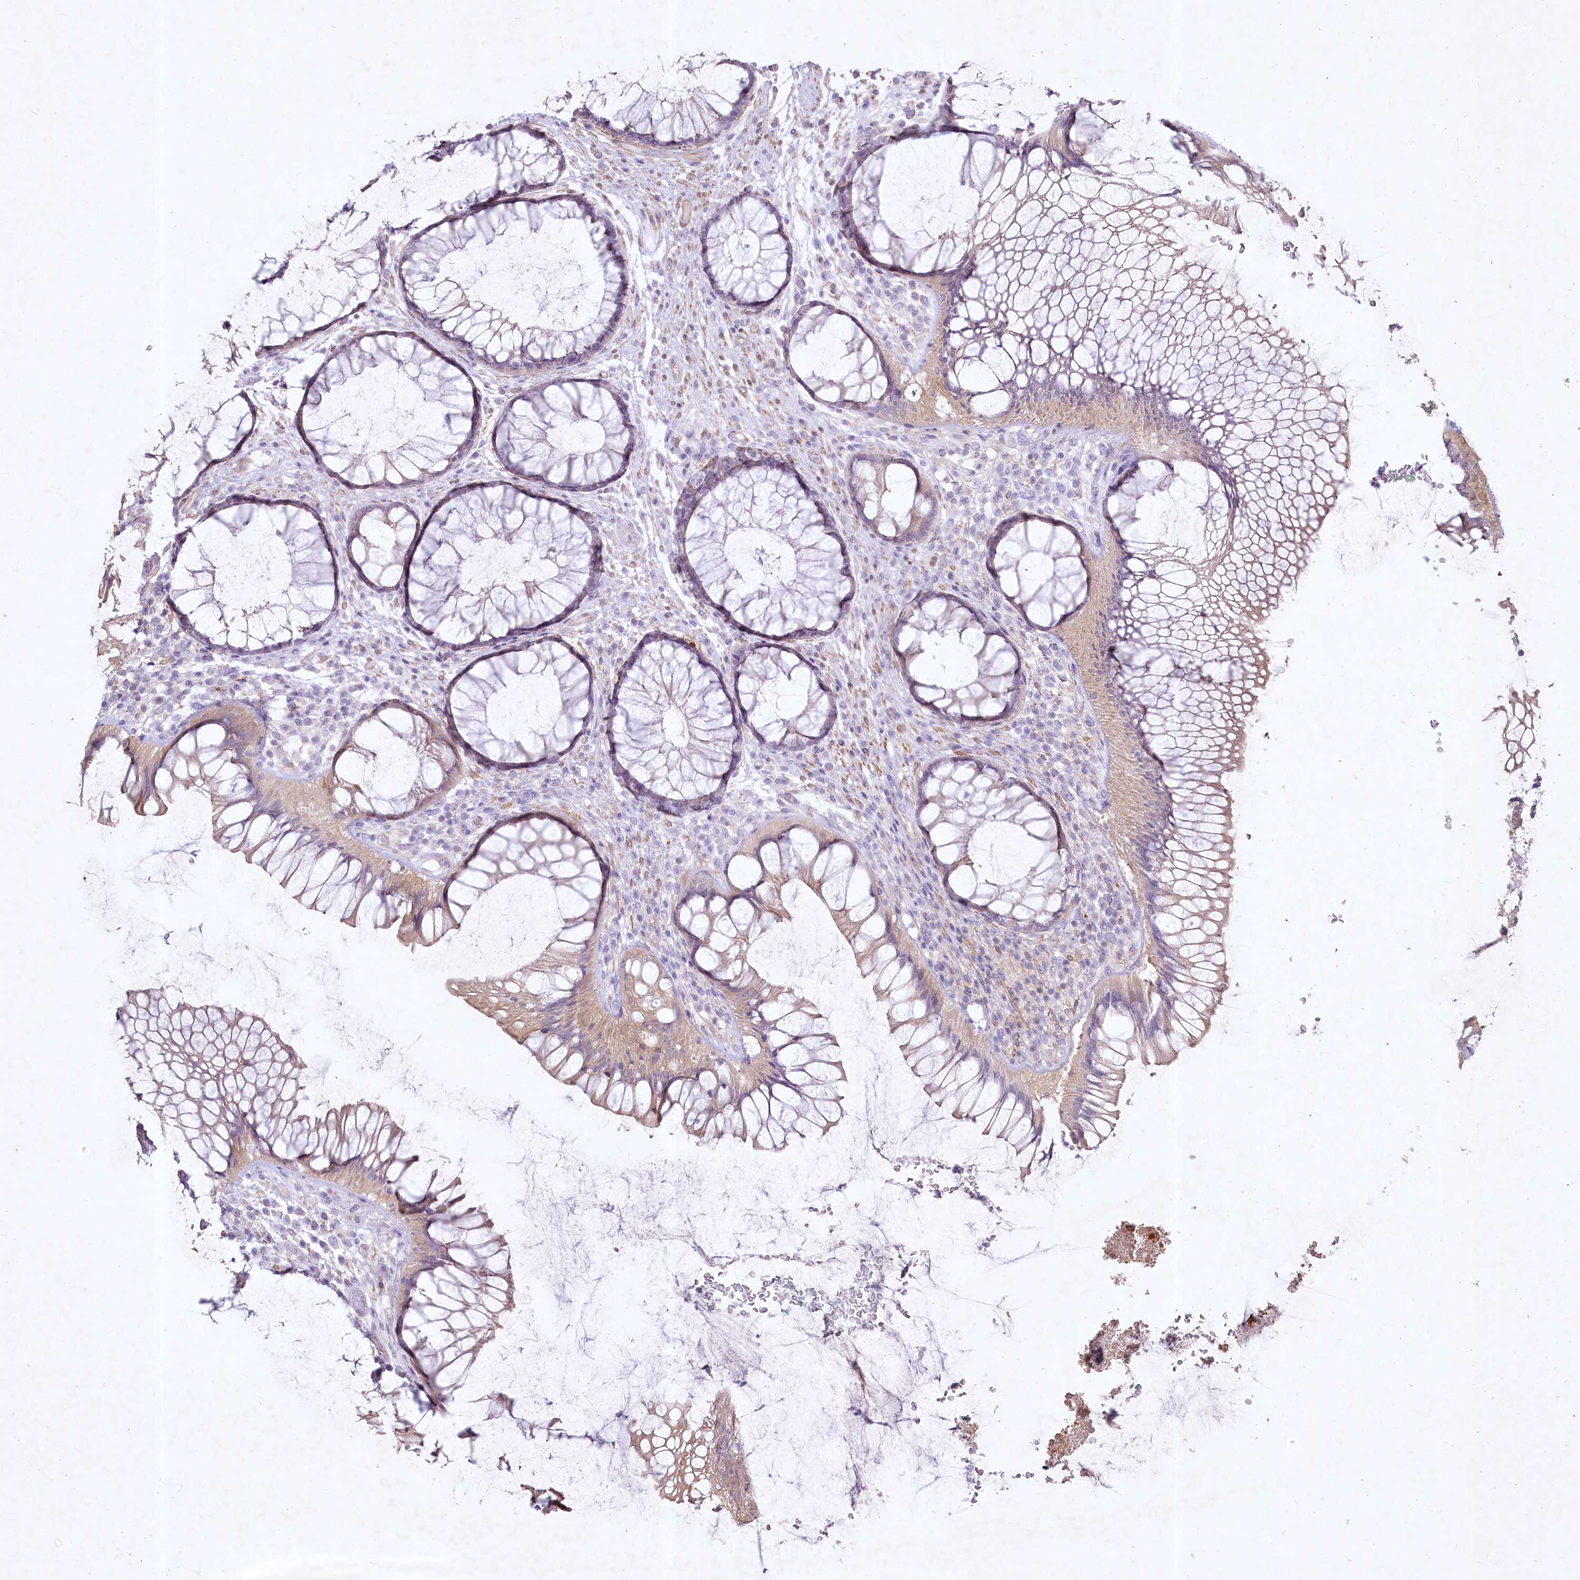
{"staining": {"intensity": "weak", "quantity": "25%-75%", "location": "cytoplasmic/membranous"}, "tissue": "rectum", "cell_type": "Glandular cells", "image_type": "normal", "snomed": [{"axis": "morphology", "description": "Normal tissue, NOS"}, {"axis": "topography", "description": "Rectum"}], "caption": "The histopathology image exhibits immunohistochemical staining of normal rectum. There is weak cytoplasmic/membranous staining is appreciated in approximately 25%-75% of glandular cells. (Brightfield microscopy of DAB IHC at high magnification).", "gene": "INPP4B", "patient": {"sex": "male", "age": 51}}